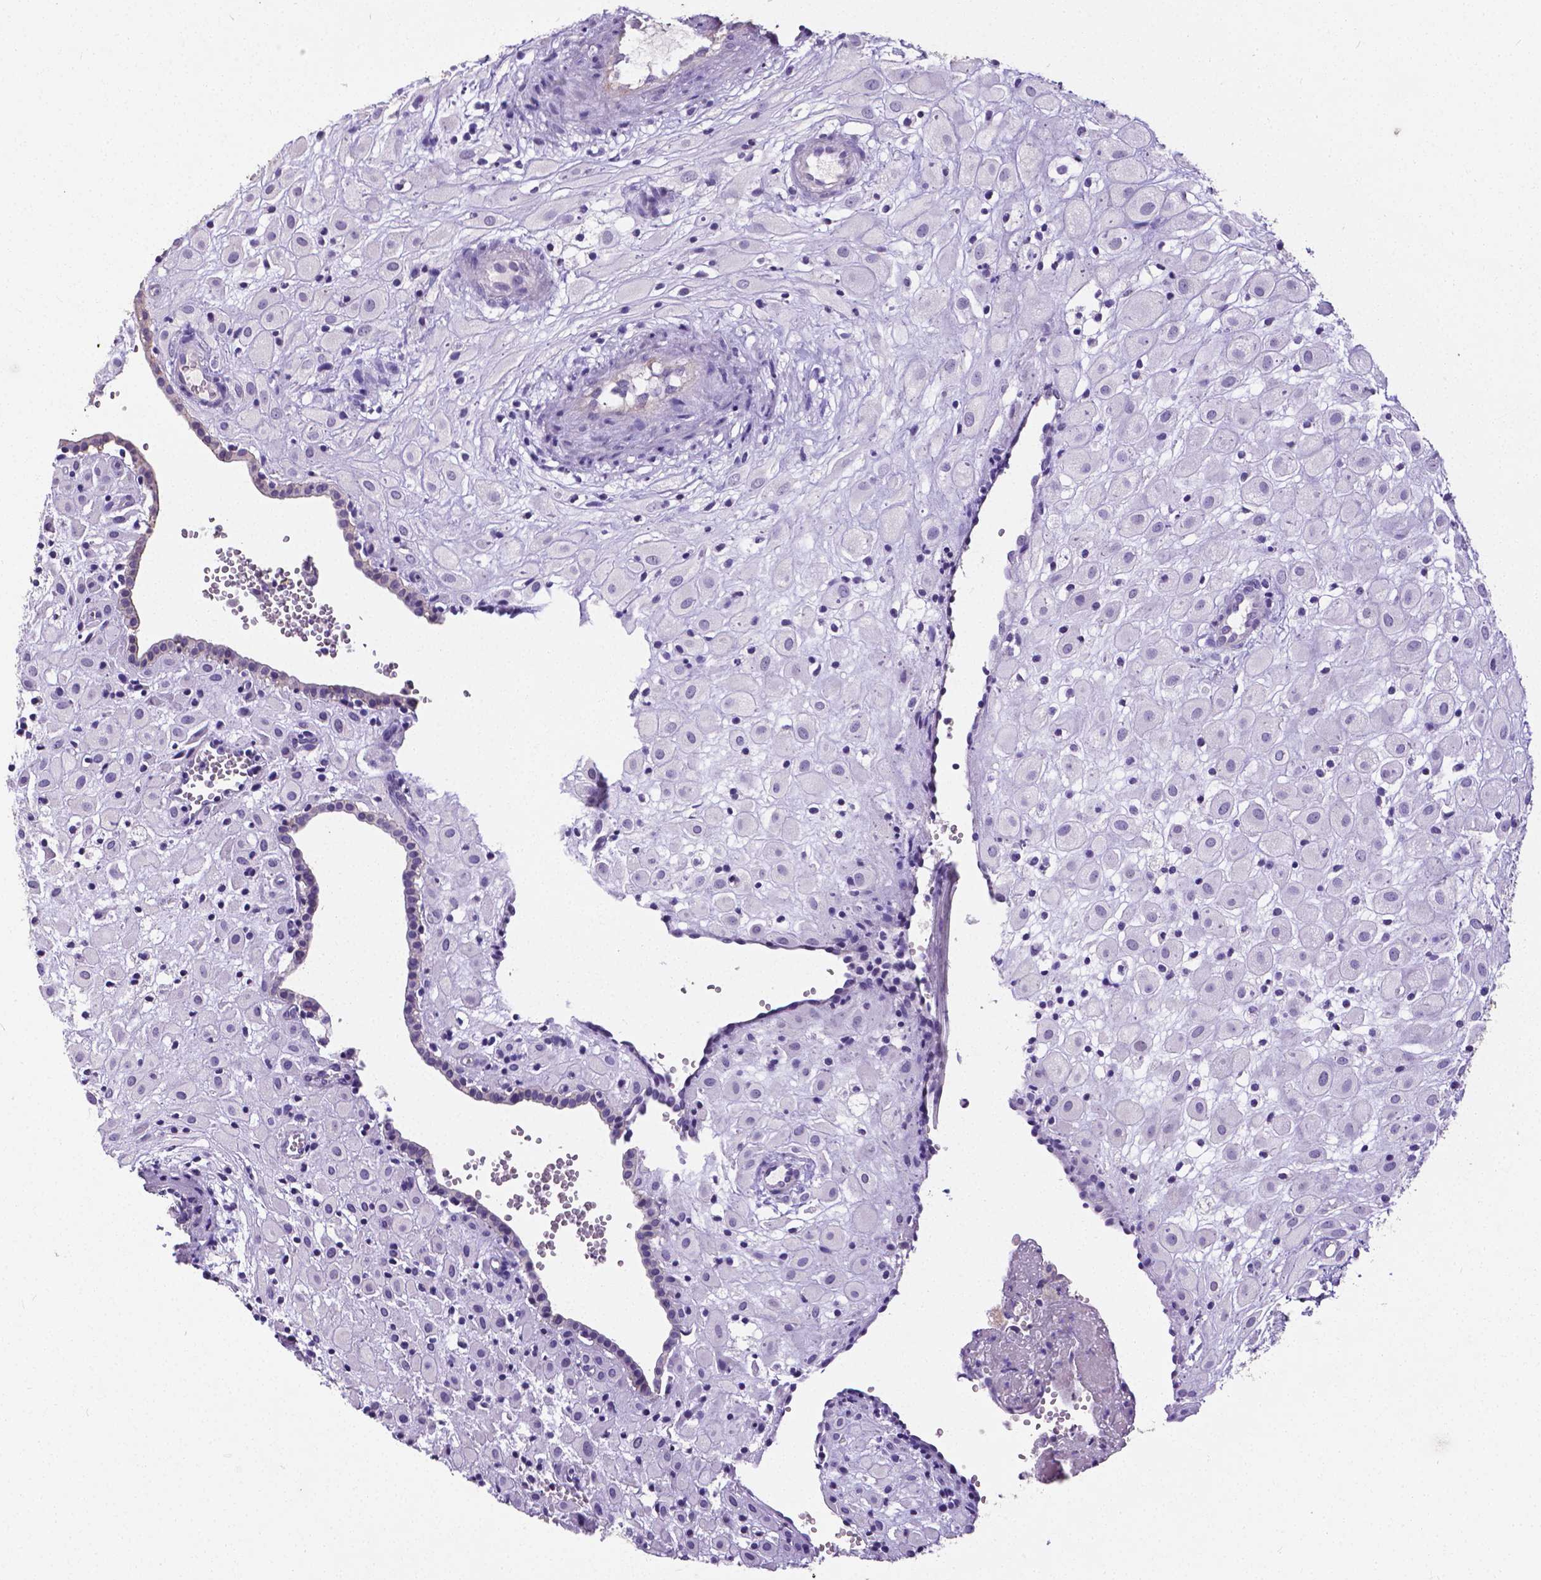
{"staining": {"intensity": "negative", "quantity": "none", "location": "none"}, "tissue": "placenta", "cell_type": "Decidual cells", "image_type": "normal", "snomed": [{"axis": "morphology", "description": "Normal tissue, NOS"}, {"axis": "topography", "description": "Placenta"}], "caption": "This is a photomicrograph of immunohistochemistry (IHC) staining of unremarkable placenta, which shows no positivity in decidual cells.", "gene": "OCLN", "patient": {"sex": "female", "age": 24}}